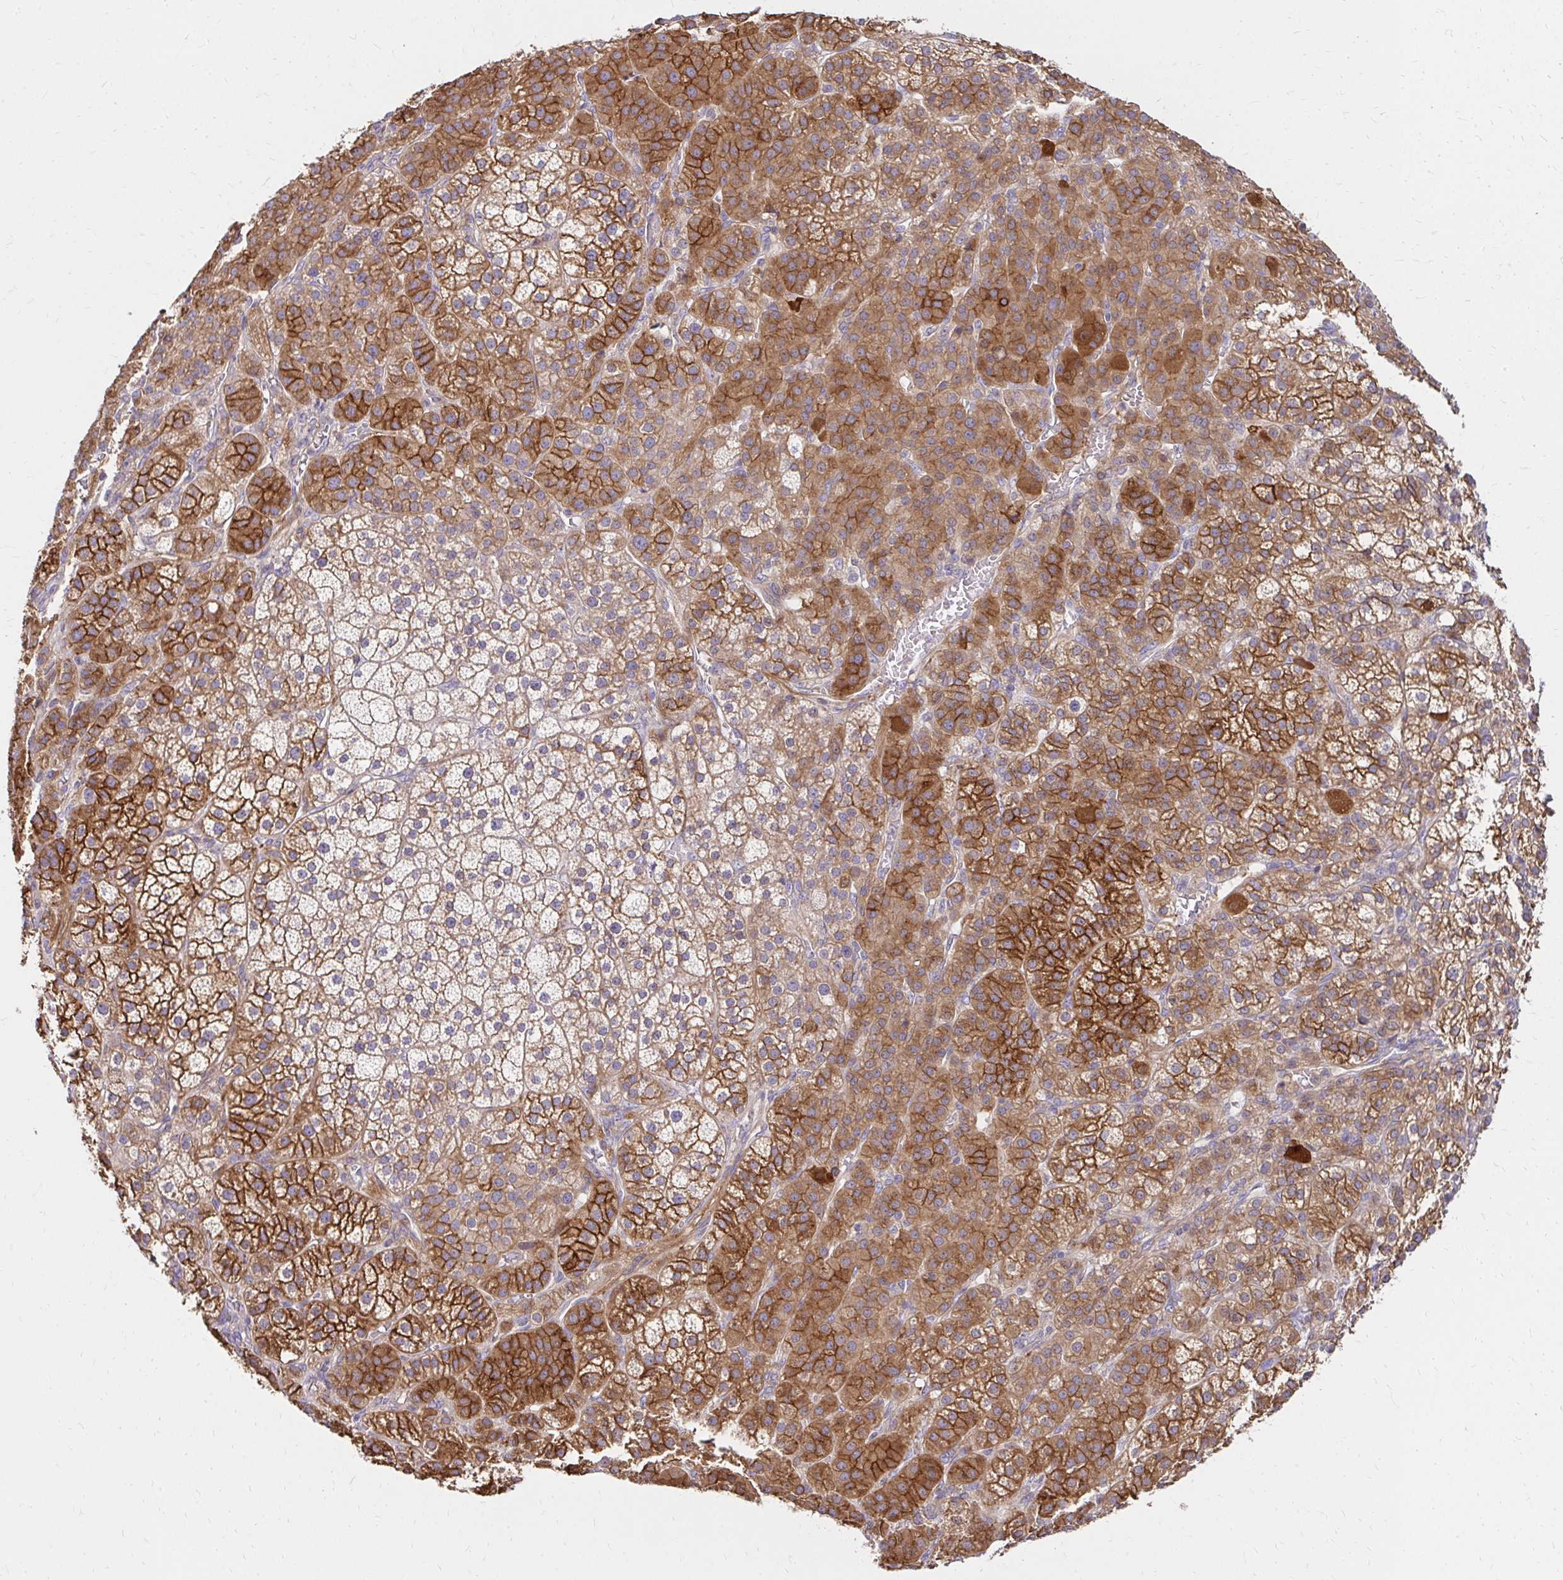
{"staining": {"intensity": "strong", "quantity": "25%-75%", "location": "cytoplasmic/membranous"}, "tissue": "adrenal gland", "cell_type": "Glandular cells", "image_type": "normal", "snomed": [{"axis": "morphology", "description": "Normal tissue, NOS"}, {"axis": "topography", "description": "Adrenal gland"}], "caption": "This is a micrograph of immunohistochemistry staining of benign adrenal gland, which shows strong expression in the cytoplasmic/membranous of glandular cells.", "gene": "ITGA2", "patient": {"sex": "female", "age": 60}}